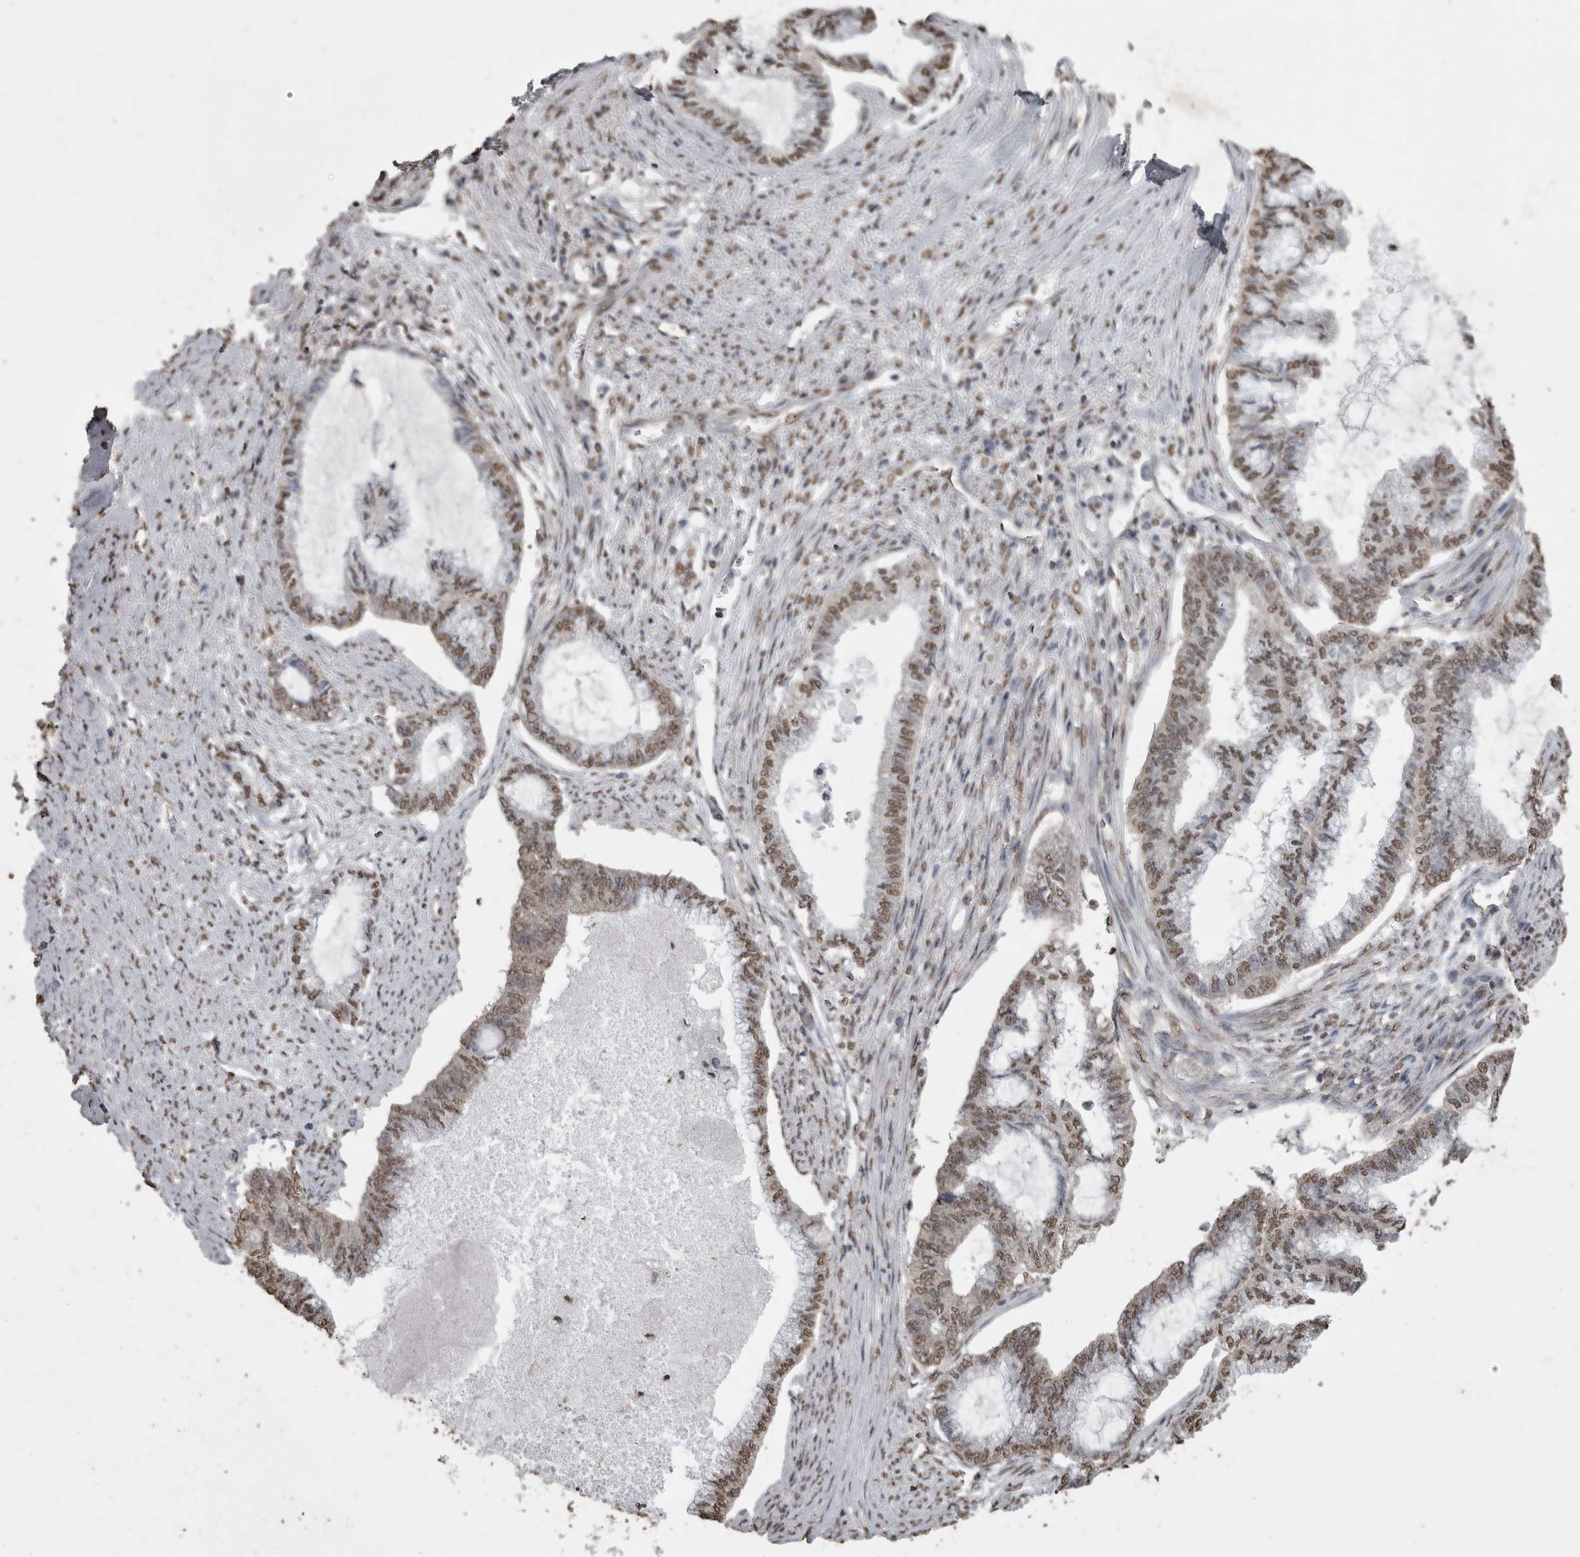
{"staining": {"intensity": "weak", "quantity": ">75%", "location": "nuclear"}, "tissue": "endometrial cancer", "cell_type": "Tumor cells", "image_type": "cancer", "snomed": [{"axis": "morphology", "description": "Adenocarcinoma, NOS"}, {"axis": "topography", "description": "Endometrium"}], "caption": "The immunohistochemical stain labels weak nuclear expression in tumor cells of endometrial cancer tissue.", "gene": "SMAD7", "patient": {"sex": "female", "age": 86}}